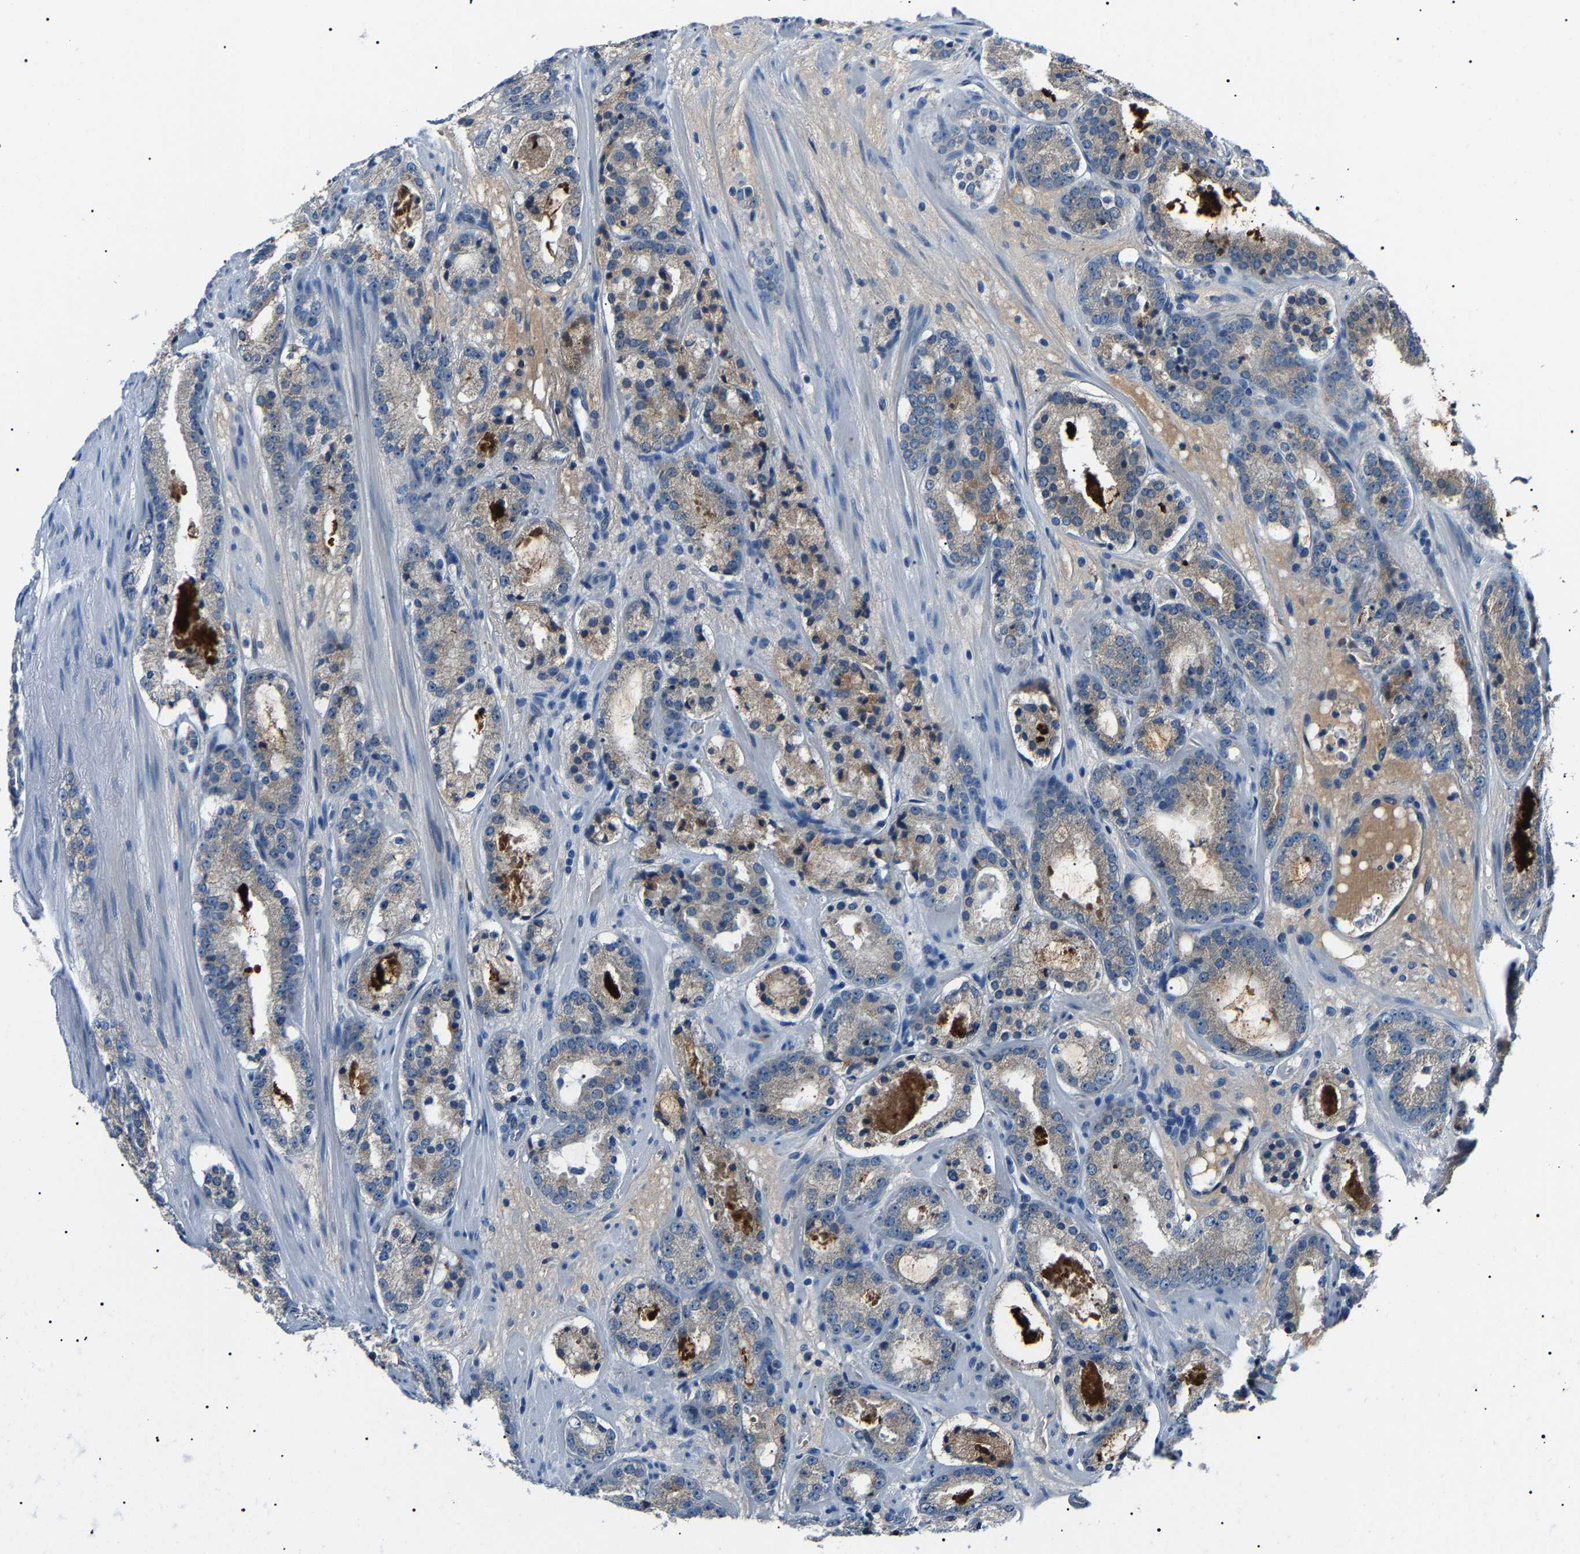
{"staining": {"intensity": "weak", "quantity": "25%-75%", "location": "cytoplasmic/membranous"}, "tissue": "prostate cancer", "cell_type": "Tumor cells", "image_type": "cancer", "snomed": [{"axis": "morphology", "description": "Adenocarcinoma, Low grade"}, {"axis": "topography", "description": "Prostate"}], "caption": "The photomicrograph displays staining of prostate adenocarcinoma (low-grade), revealing weak cytoplasmic/membranous protein expression (brown color) within tumor cells.", "gene": "KLK15", "patient": {"sex": "male", "age": 69}}